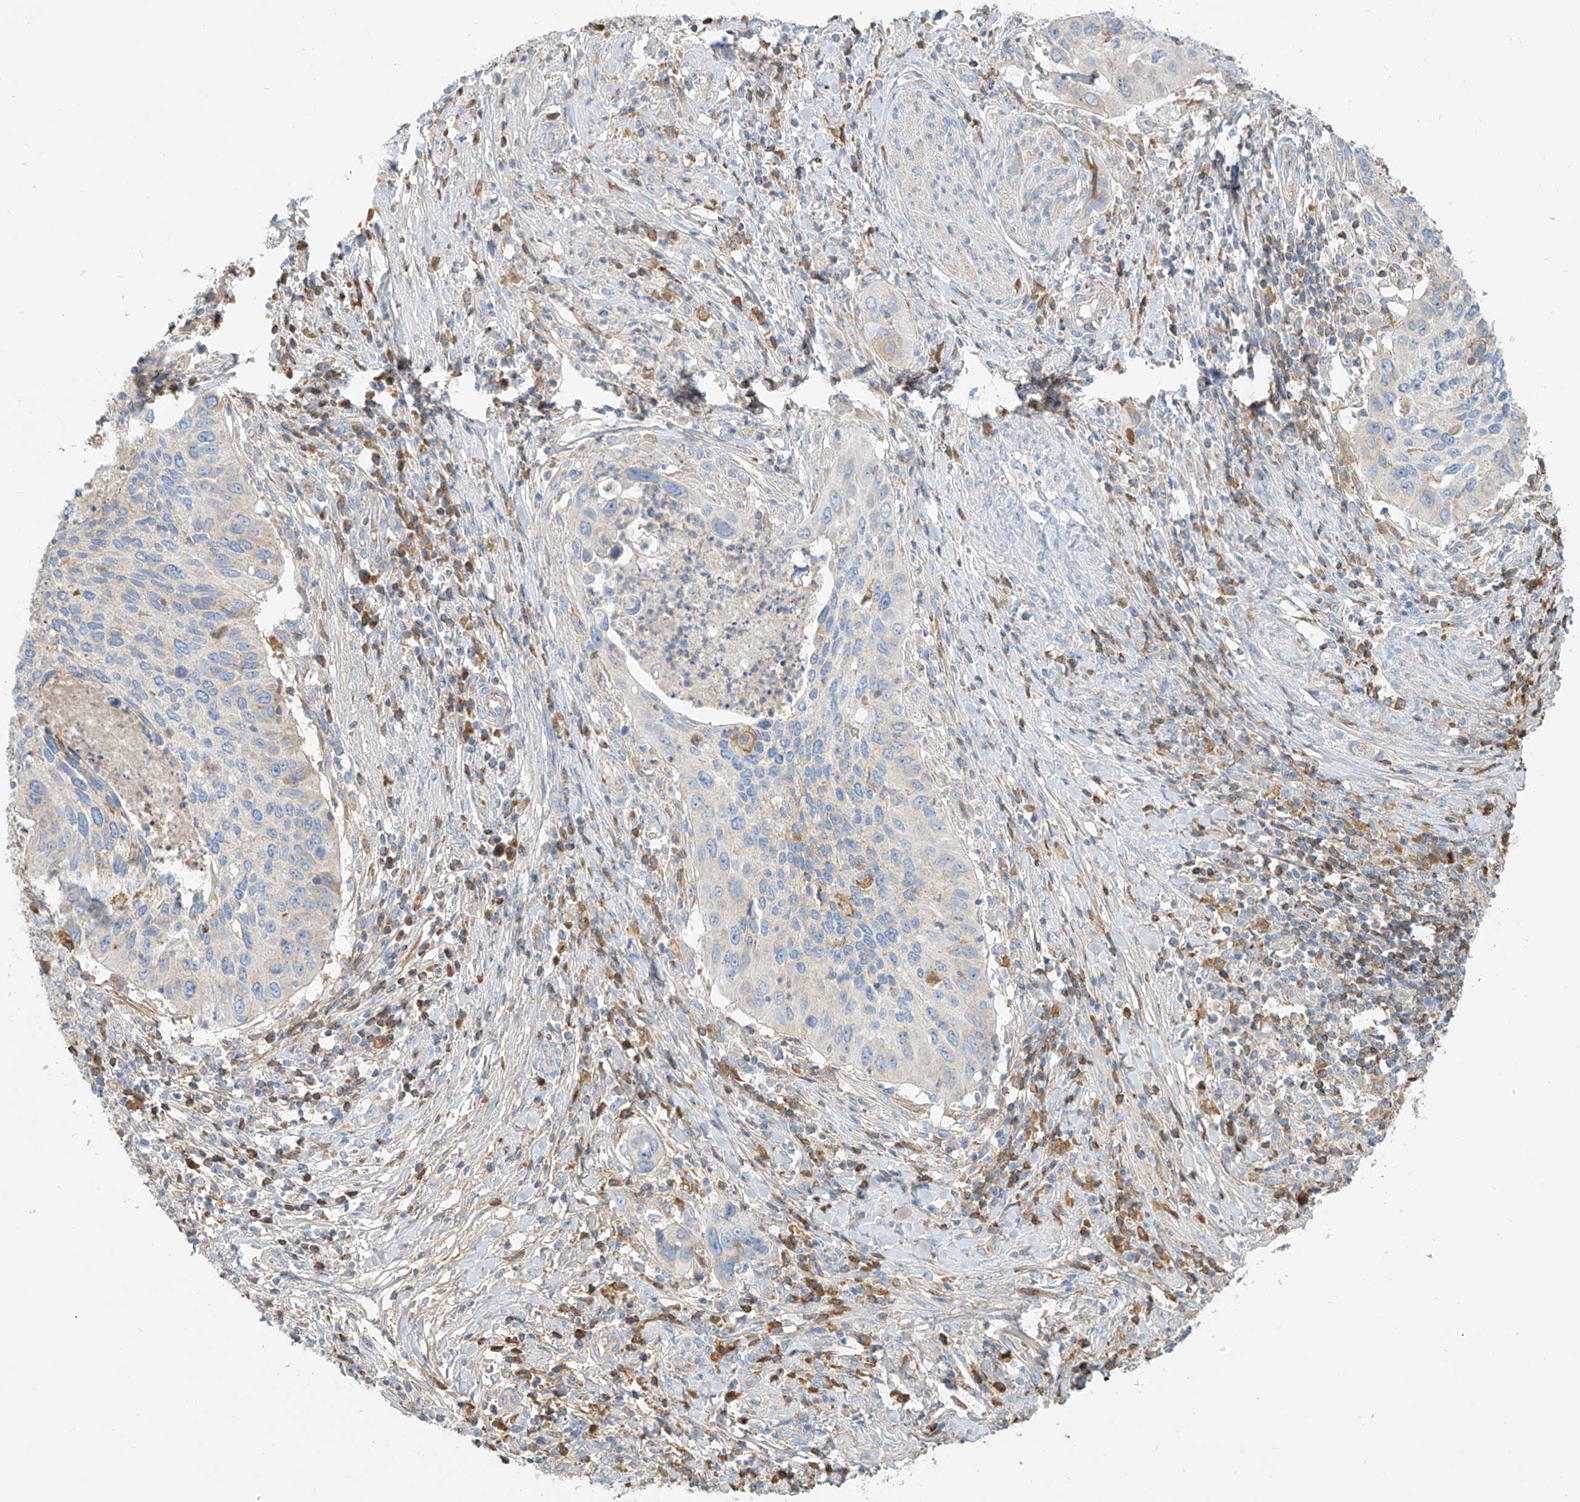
{"staining": {"intensity": "negative", "quantity": "none", "location": "none"}, "tissue": "cervical cancer", "cell_type": "Tumor cells", "image_type": "cancer", "snomed": [{"axis": "morphology", "description": "Squamous cell carcinoma, NOS"}, {"axis": "topography", "description": "Cervix"}], "caption": "DAB immunohistochemical staining of human cervical cancer reveals no significant positivity in tumor cells.", "gene": "OCSTAMP", "patient": {"sex": "female", "age": 38}}